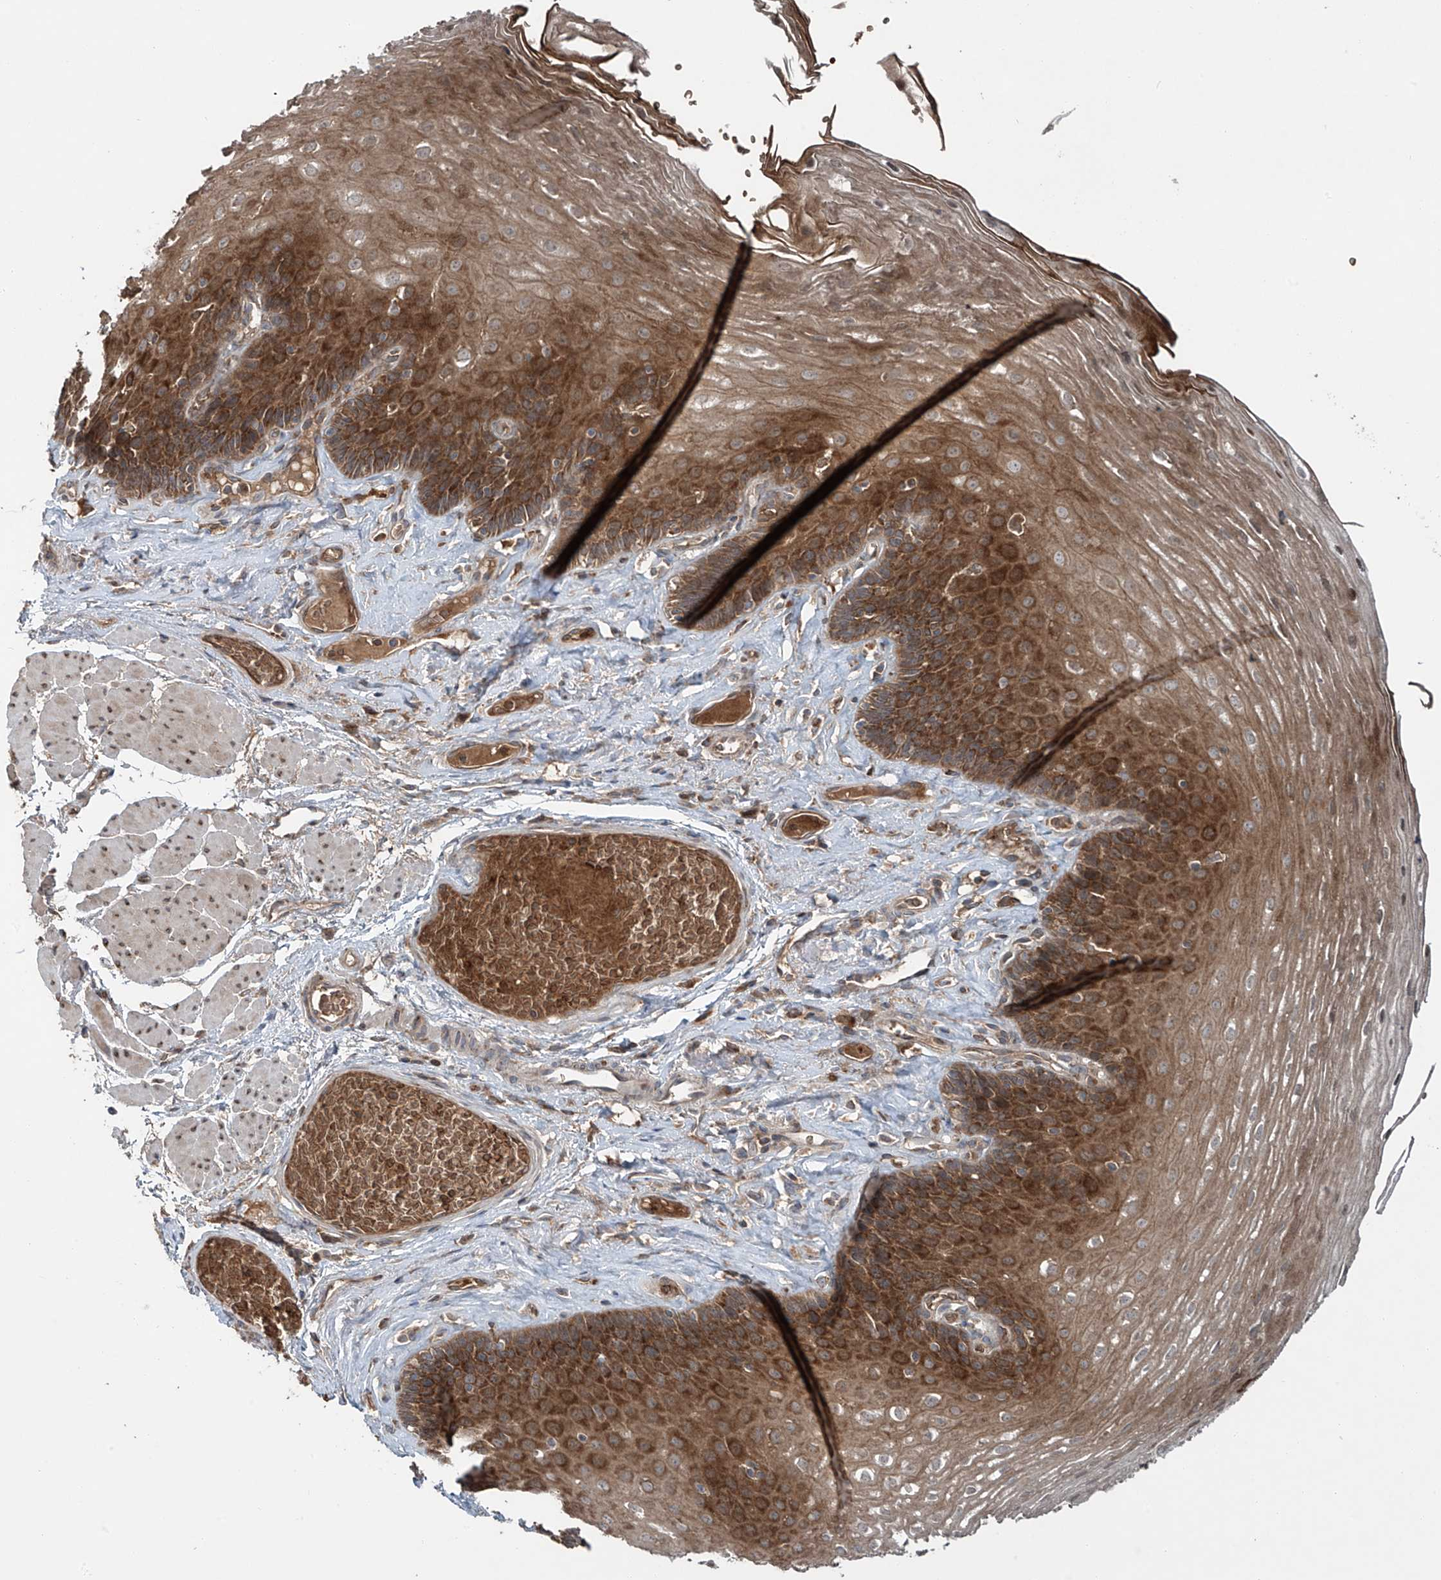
{"staining": {"intensity": "moderate", "quantity": ">75%", "location": "cytoplasmic/membranous"}, "tissue": "esophagus", "cell_type": "Squamous epithelial cells", "image_type": "normal", "snomed": [{"axis": "morphology", "description": "Normal tissue, NOS"}, {"axis": "topography", "description": "Esophagus"}], "caption": "Esophagus stained with IHC demonstrates moderate cytoplasmic/membranous staining in about >75% of squamous epithelial cells. The protein of interest is shown in brown color, while the nuclei are stained blue.", "gene": "ZDHHC9", "patient": {"sex": "female", "age": 66}}